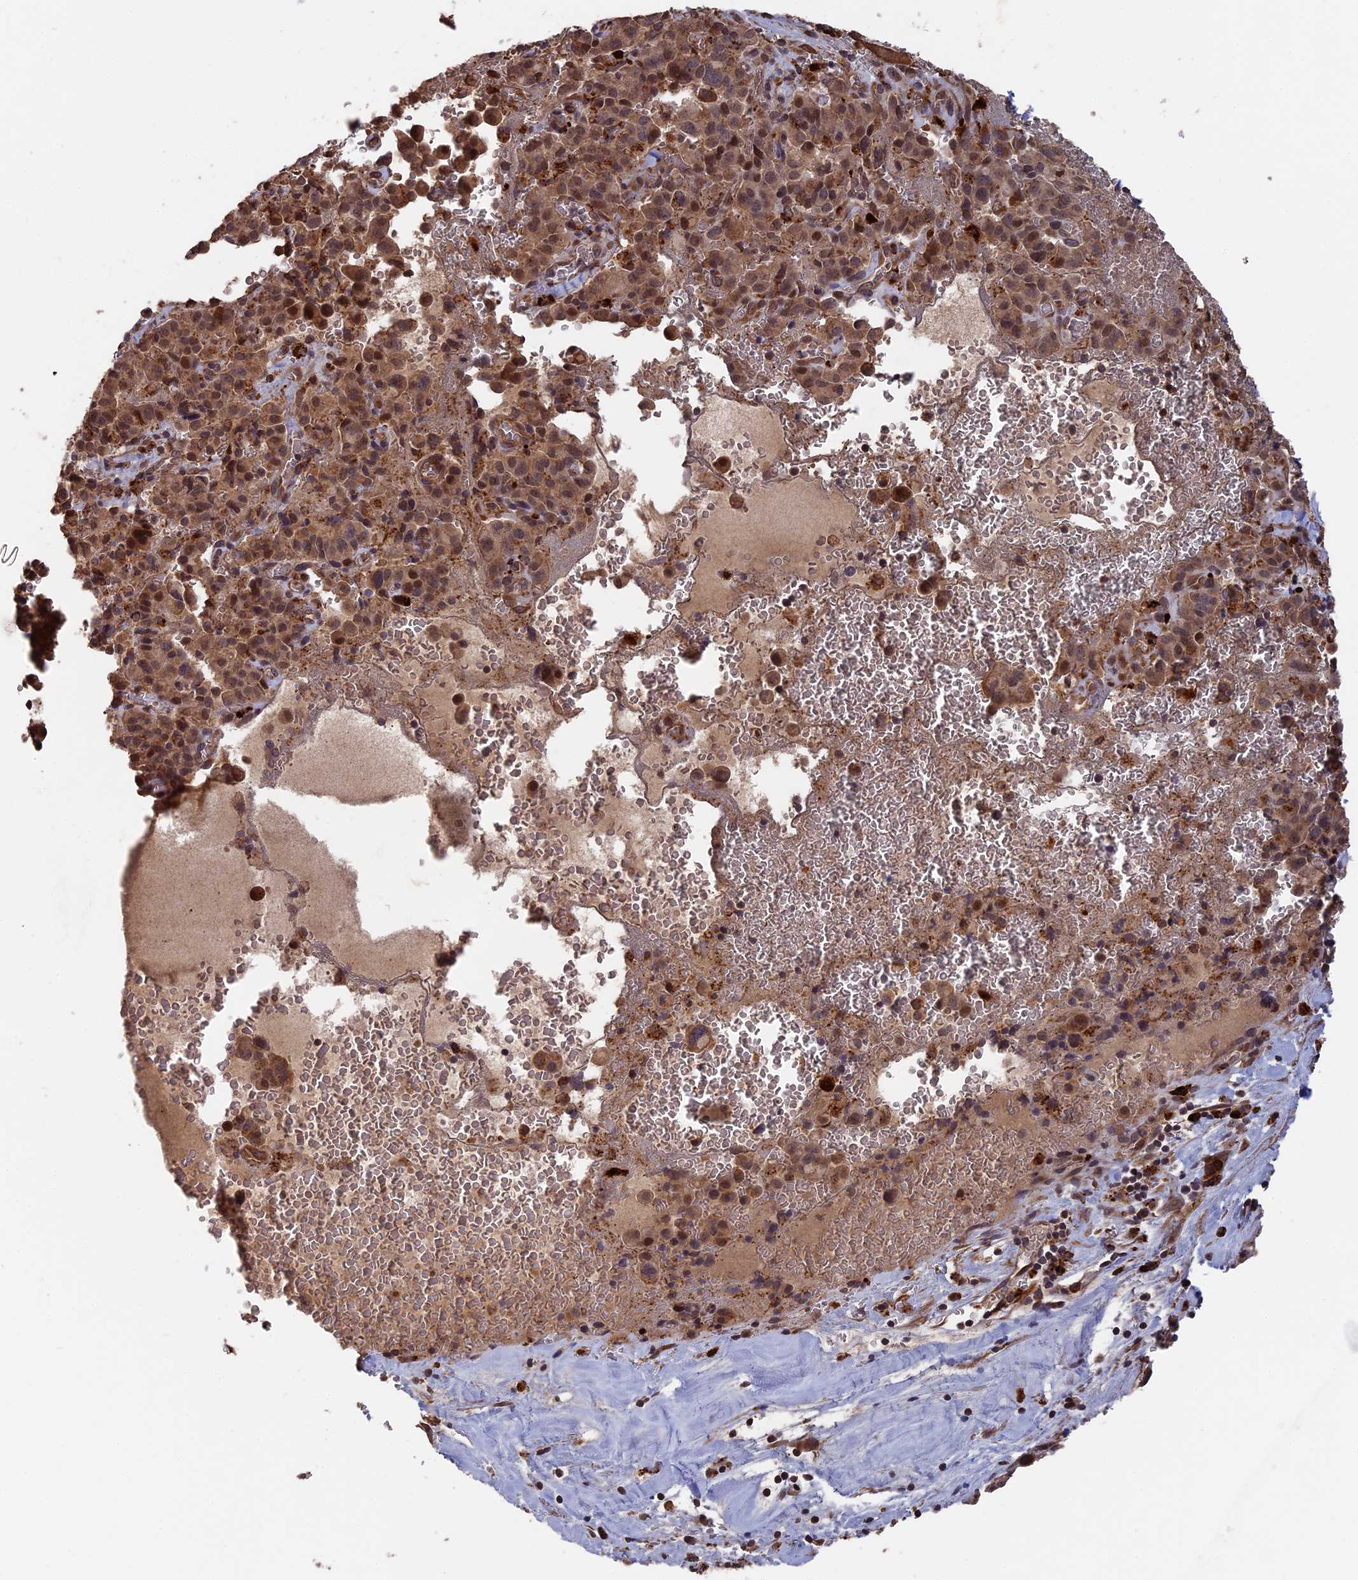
{"staining": {"intensity": "moderate", "quantity": ">75%", "location": "cytoplasmic/membranous,nuclear"}, "tissue": "pancreatic cancer", "cell_type": "Tumor cells", "image_type": "cancer", "snomed": [{"axis": "morphology", "description": "Adenocarcinoma, NOS"}, {"axis": "topography", "description": "Pancreas"}], "caption": "There is medium levels of moderate cytoplasmic/membranous and nuclear expression in tumor cells of pancreatic cancer (adenocarcinoma), as demonstrated by immunohistochemical staining (brown color).", "gene": "TELO2", "patient": {"sex": "male", "age": 65}}